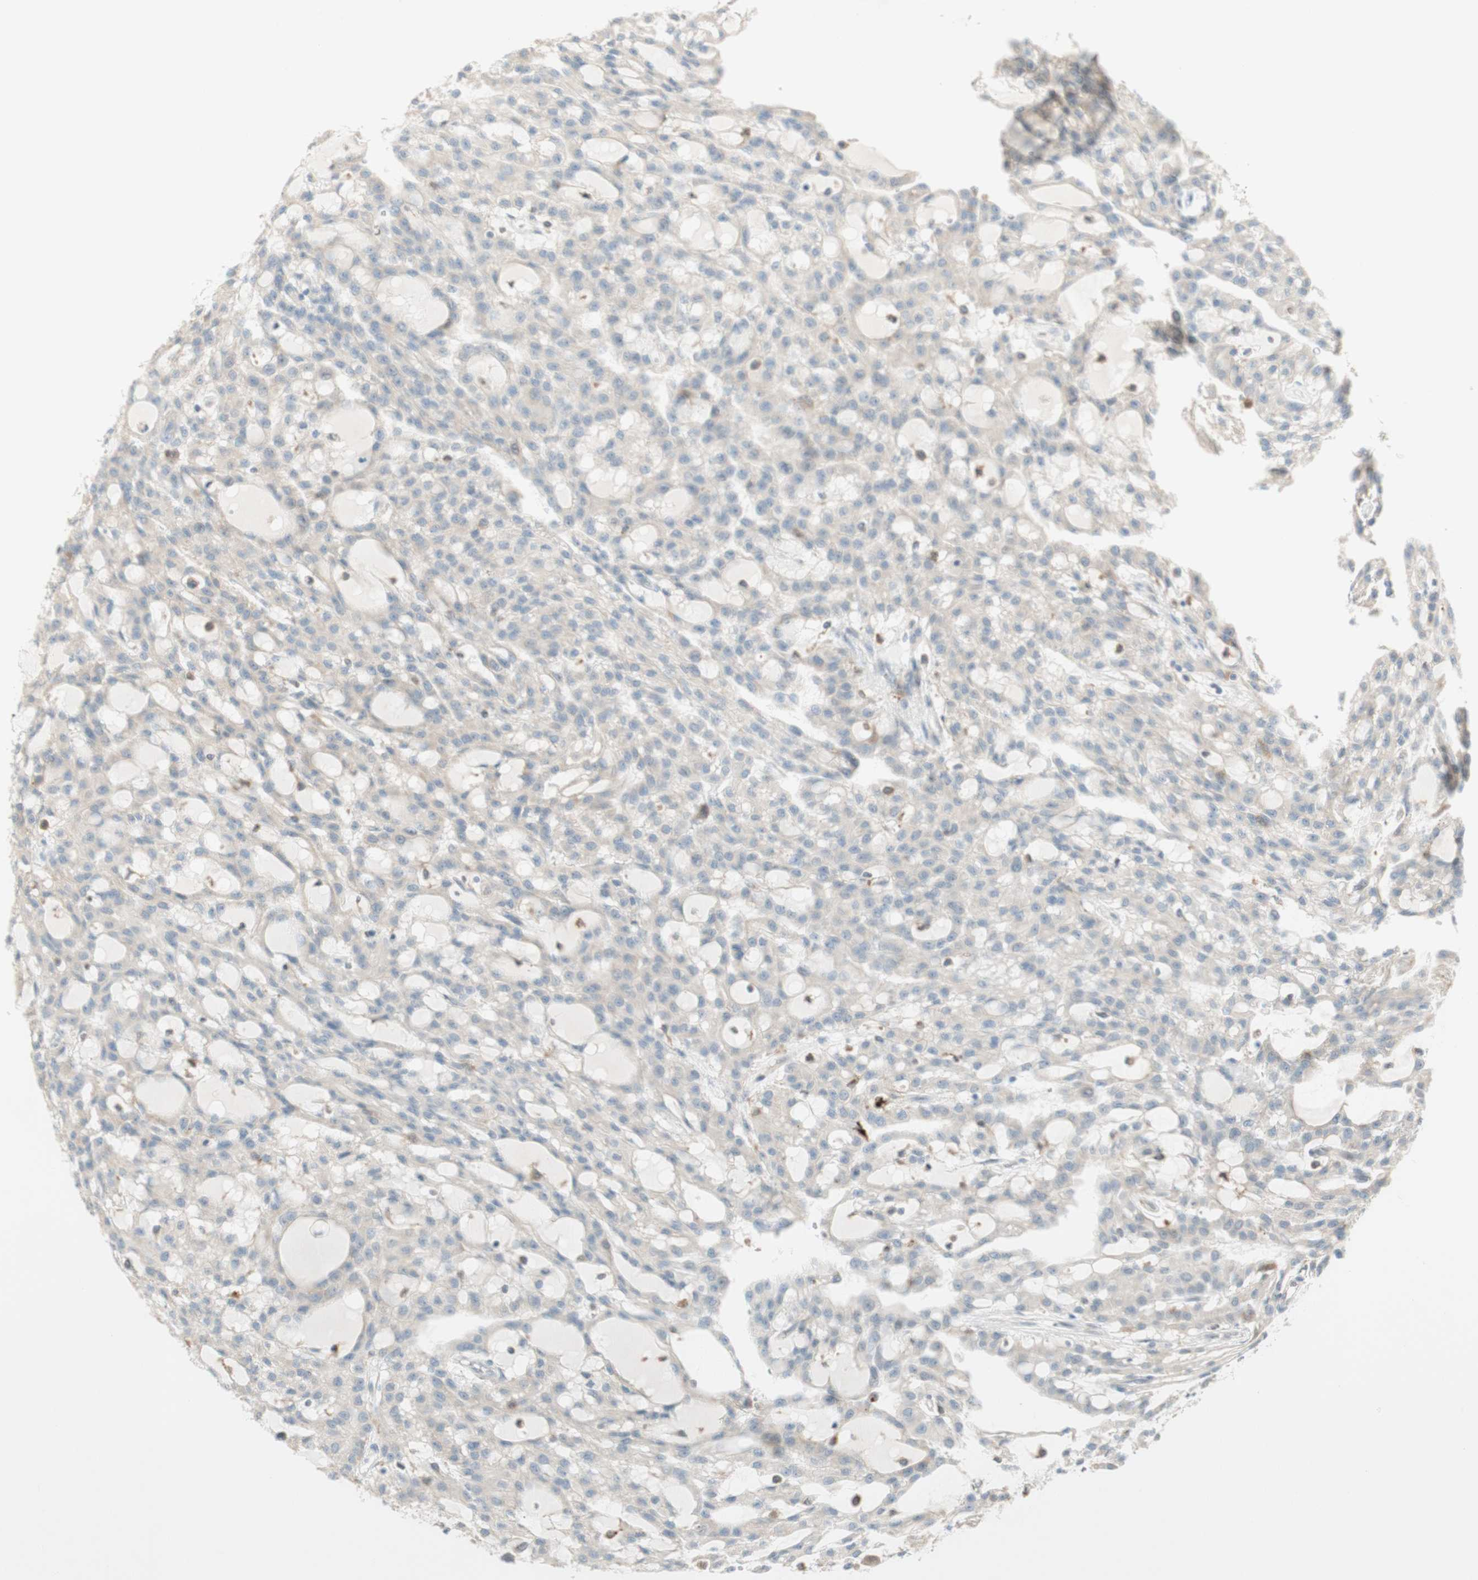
{"staining": {"intensity": "negative", "quantity": "none", "location": "none"}, "tissue": "renal cancer", "cell_type": "Tumor cells", "image_type": "cancer", "snomed": [{"axis": "morphology", "description": "Adenocarcinoma, NOS"}, {"axis": "topography", "description": "Kidney"}], "caption": "There is no significant expression in tumor cells of renal cancer (adenocarcinoma).", "gene": "GAPT", "patient": {"sex": "male", "age": 63}}